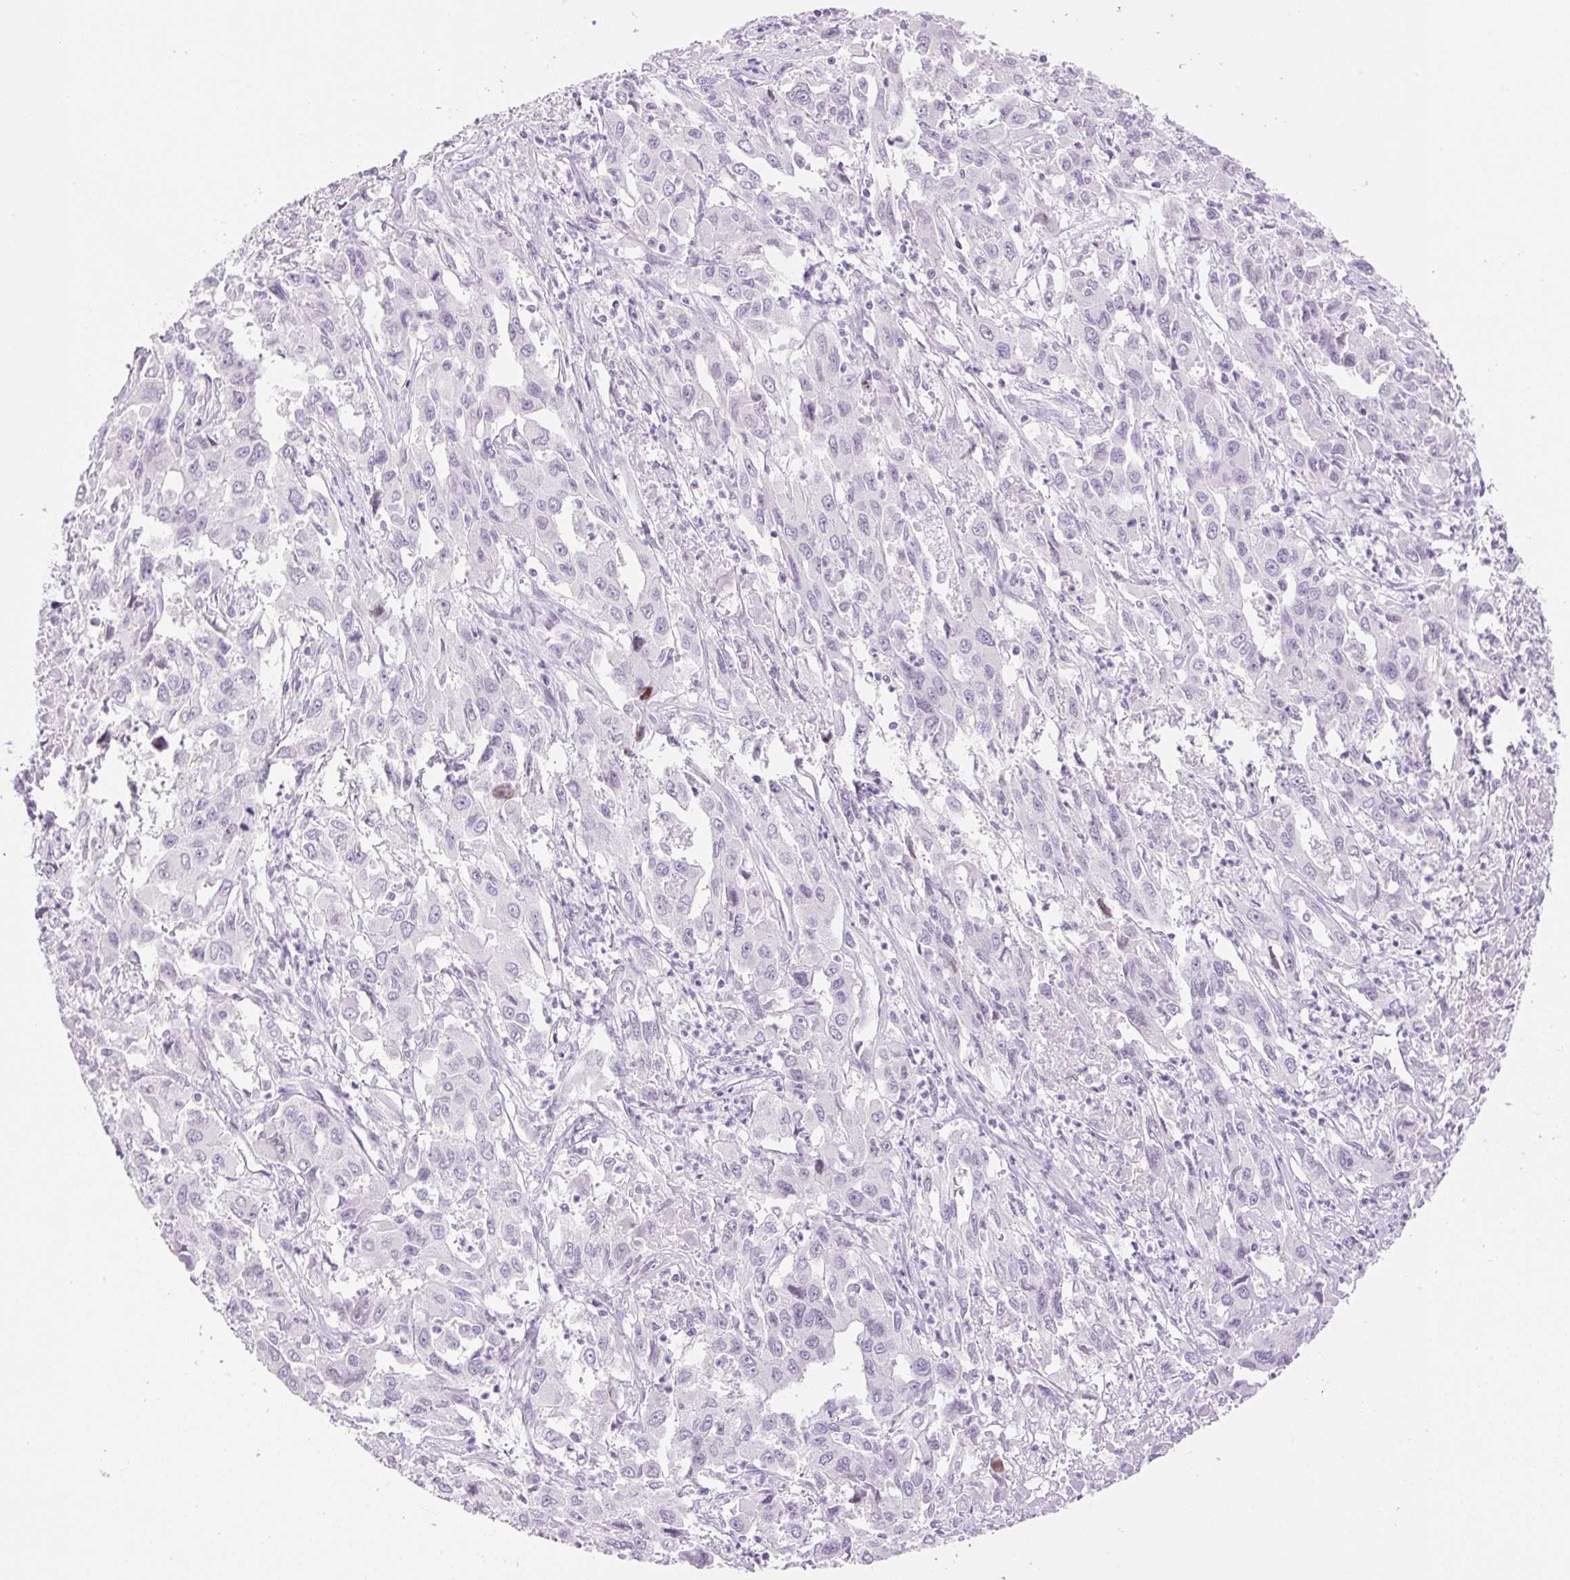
{"staining": {"intensity": "negative", "quantity": "none", "location": "none"}, "tissue": "liver cancer", "cell_type": "Tumor cells", "image_type": "cancer", "snomed": [{"axis": "morphology", "description": "Carcinoma, Hepatocellular, NOS"}, {"axis": "topography", "description": "Liver"}], "caption": "Immunohistochemistry (IHC) image of neoplastic tissue: liver cancer stained with DAB demonstrates no significant protein staining in tumor cells.", "gene": "SP140L", "patient": {"sex": "male", "age": 63}}